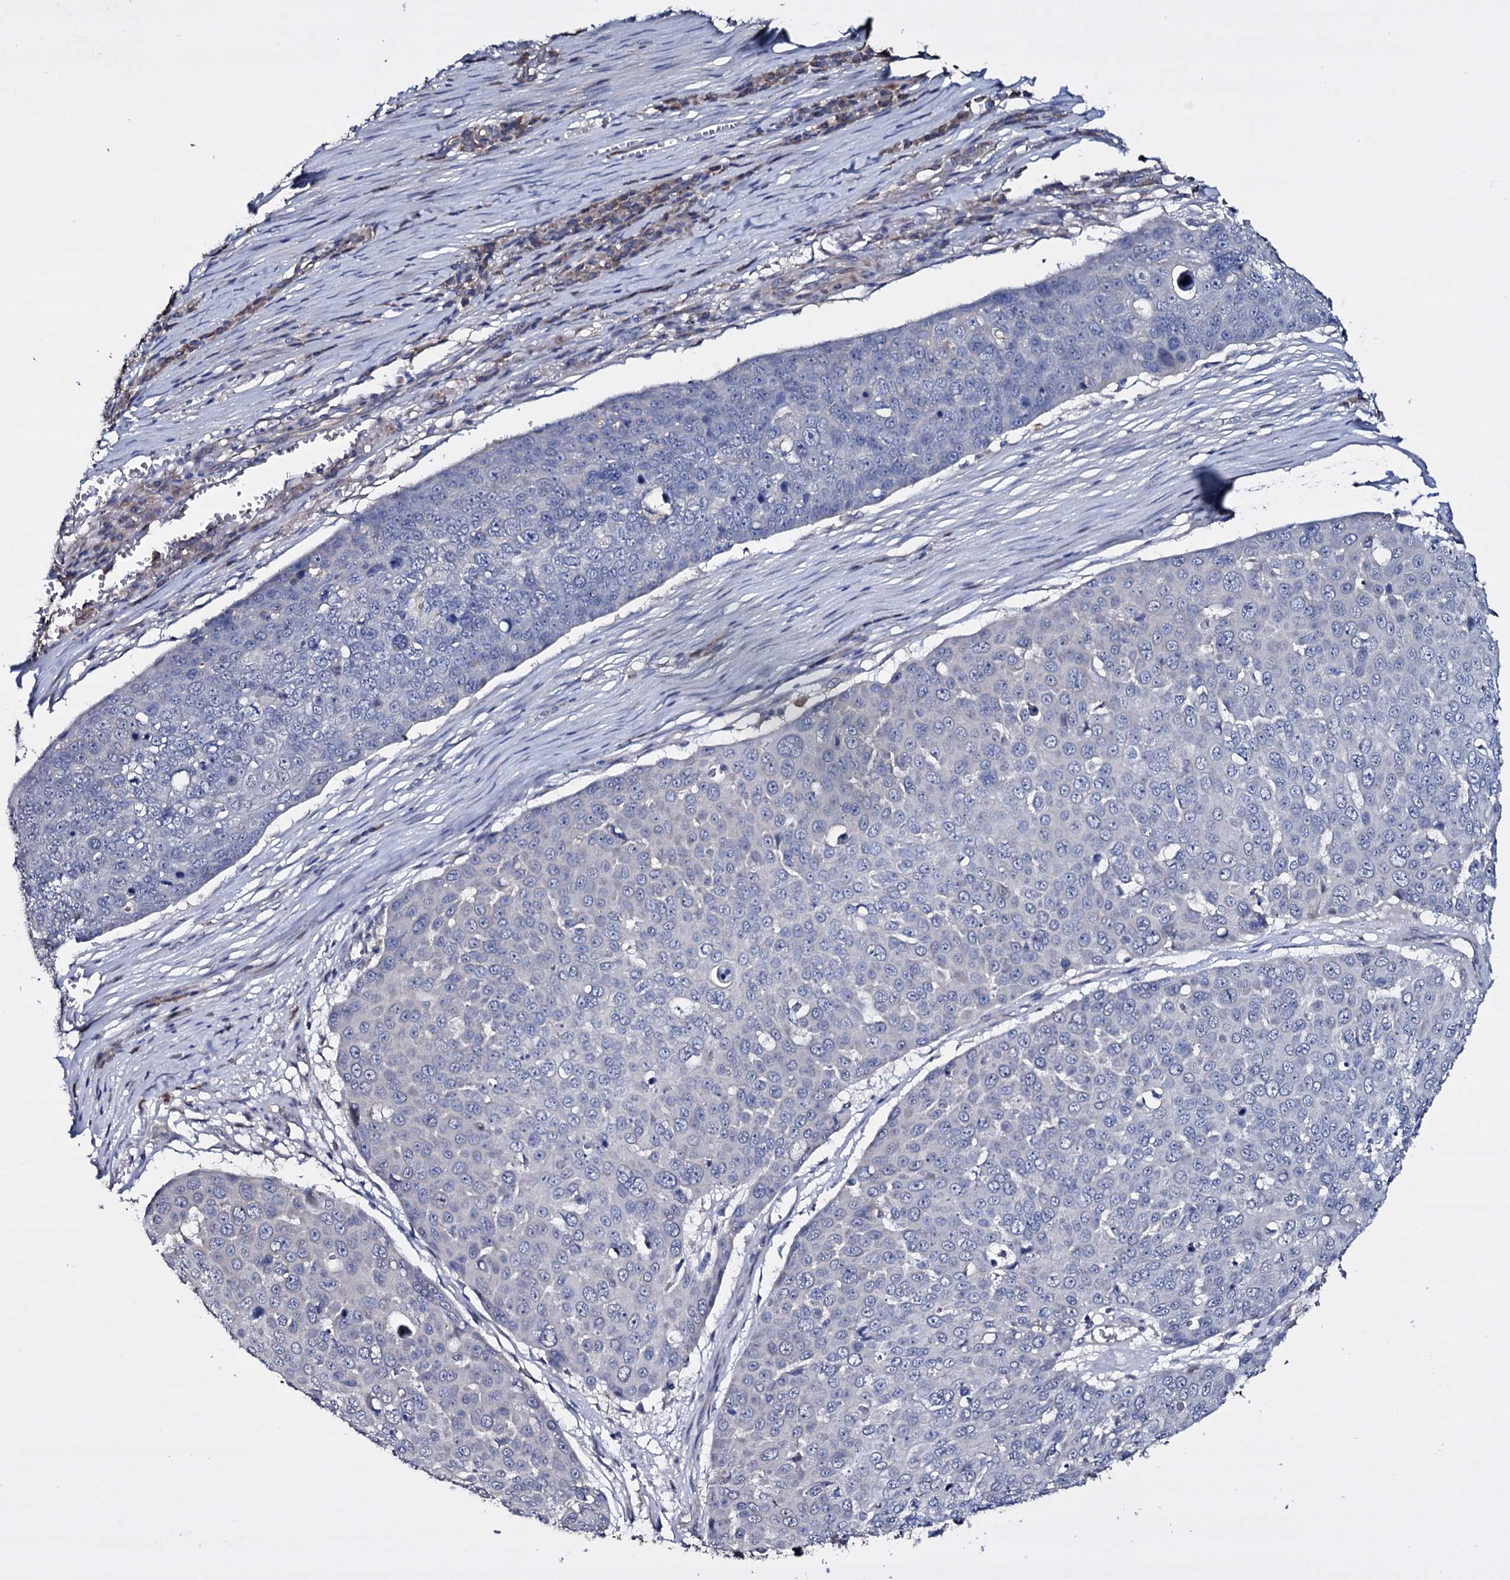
{"staining": {"intensity": "negative", "quantity": "none", "location": "none"}, "tissue": "skin cancer", "cell_type": "Tumor cells", "image_type": "cancer", "snomed": [{"axis": "morphology", "description": "Squamous cell carcinoma, NOS"}, {"axis": "topography", "description": "Skin"}], "caption": "This is an IHC micrograph of skin cancer. There is no staining in tumor cells.", "gene": "BCL2L14", "patient": {"sex": "male", "age": 71}}